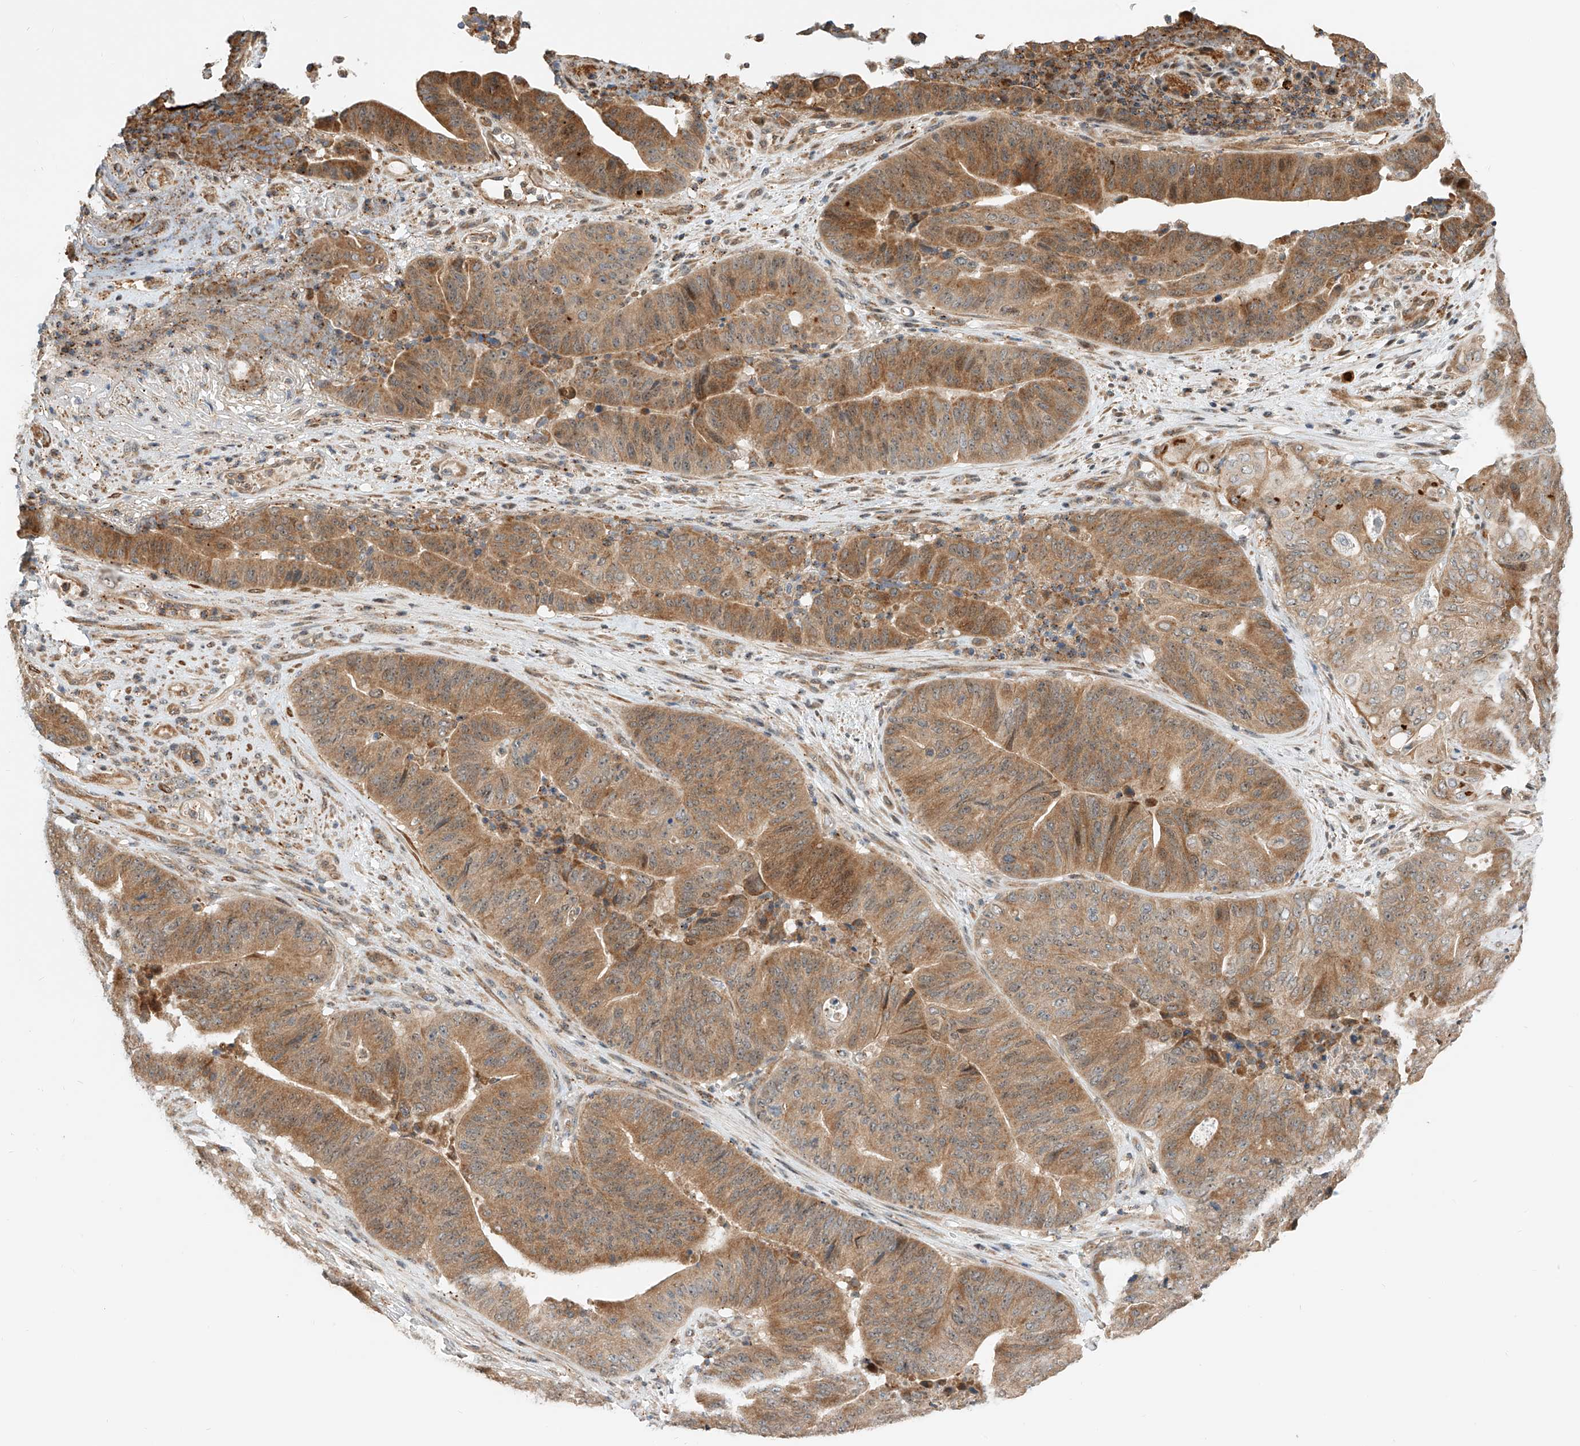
{"staining": {"intensity": "moderate", "quantity": ">75%", "location": "cytoplasmic/membranous"}, "tissue": "pancreatic cancer", "cell_type": "Tumor cells", "image_type": "cancer", "snomed": [{"axis": "morphology", "description": "Adenocarcinoma, NOS"}, {"axis": "topography", "description": "Pancreas"}], "caption": "Protein expression analysis of human adenocarcinoma (pancreatic) reveals moderate cytoplasmic/membranous expression in approximately >75% of tumor cells.", "gene": "CPAMD8", "patient": {"sex": "female", "age": 77}}